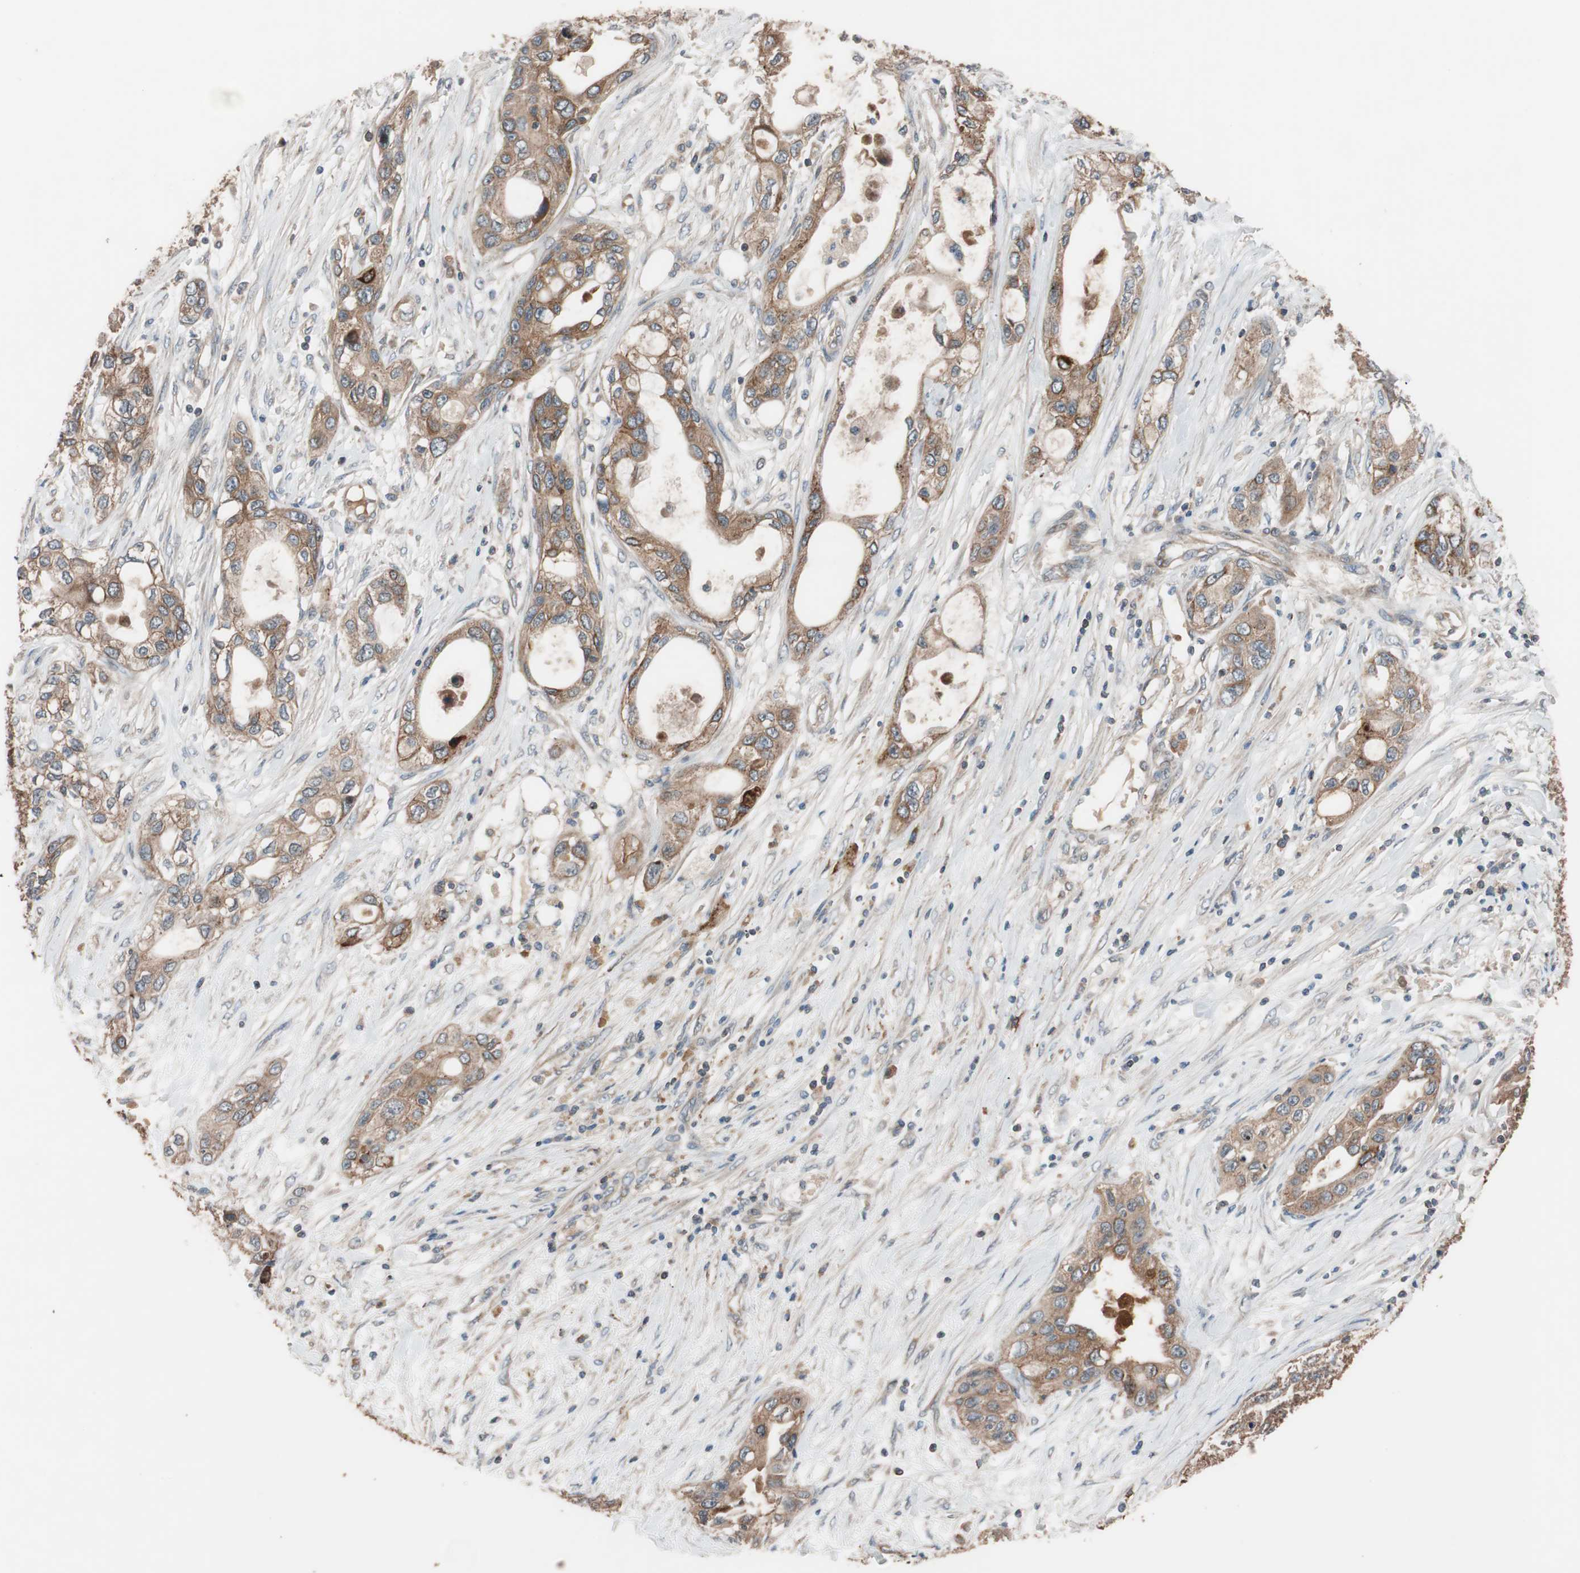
{"staining": {"intensity": "moderate", "quantity": ">75%", "location": "cytoplasmic/membranous"}, "tissue": "pancreatic cancer", "cell_type": "Tumor cells", "image_type": "cancer", "snomed": [{"axis": "morphology", "description": "Adenocarcinoma, NOS"}, {"axis": "topography", "description": "Pancreas"}], "caption": "Immunohistochemistry (IHC) image of pancreatic cancer stained for a protein (brown), which reveals medium levels of moderate cytoplasmic/membranous expression in about >75% of tumor cells.", "gene": "SDC4", "patient": {"sex": "female", "age": 70}}